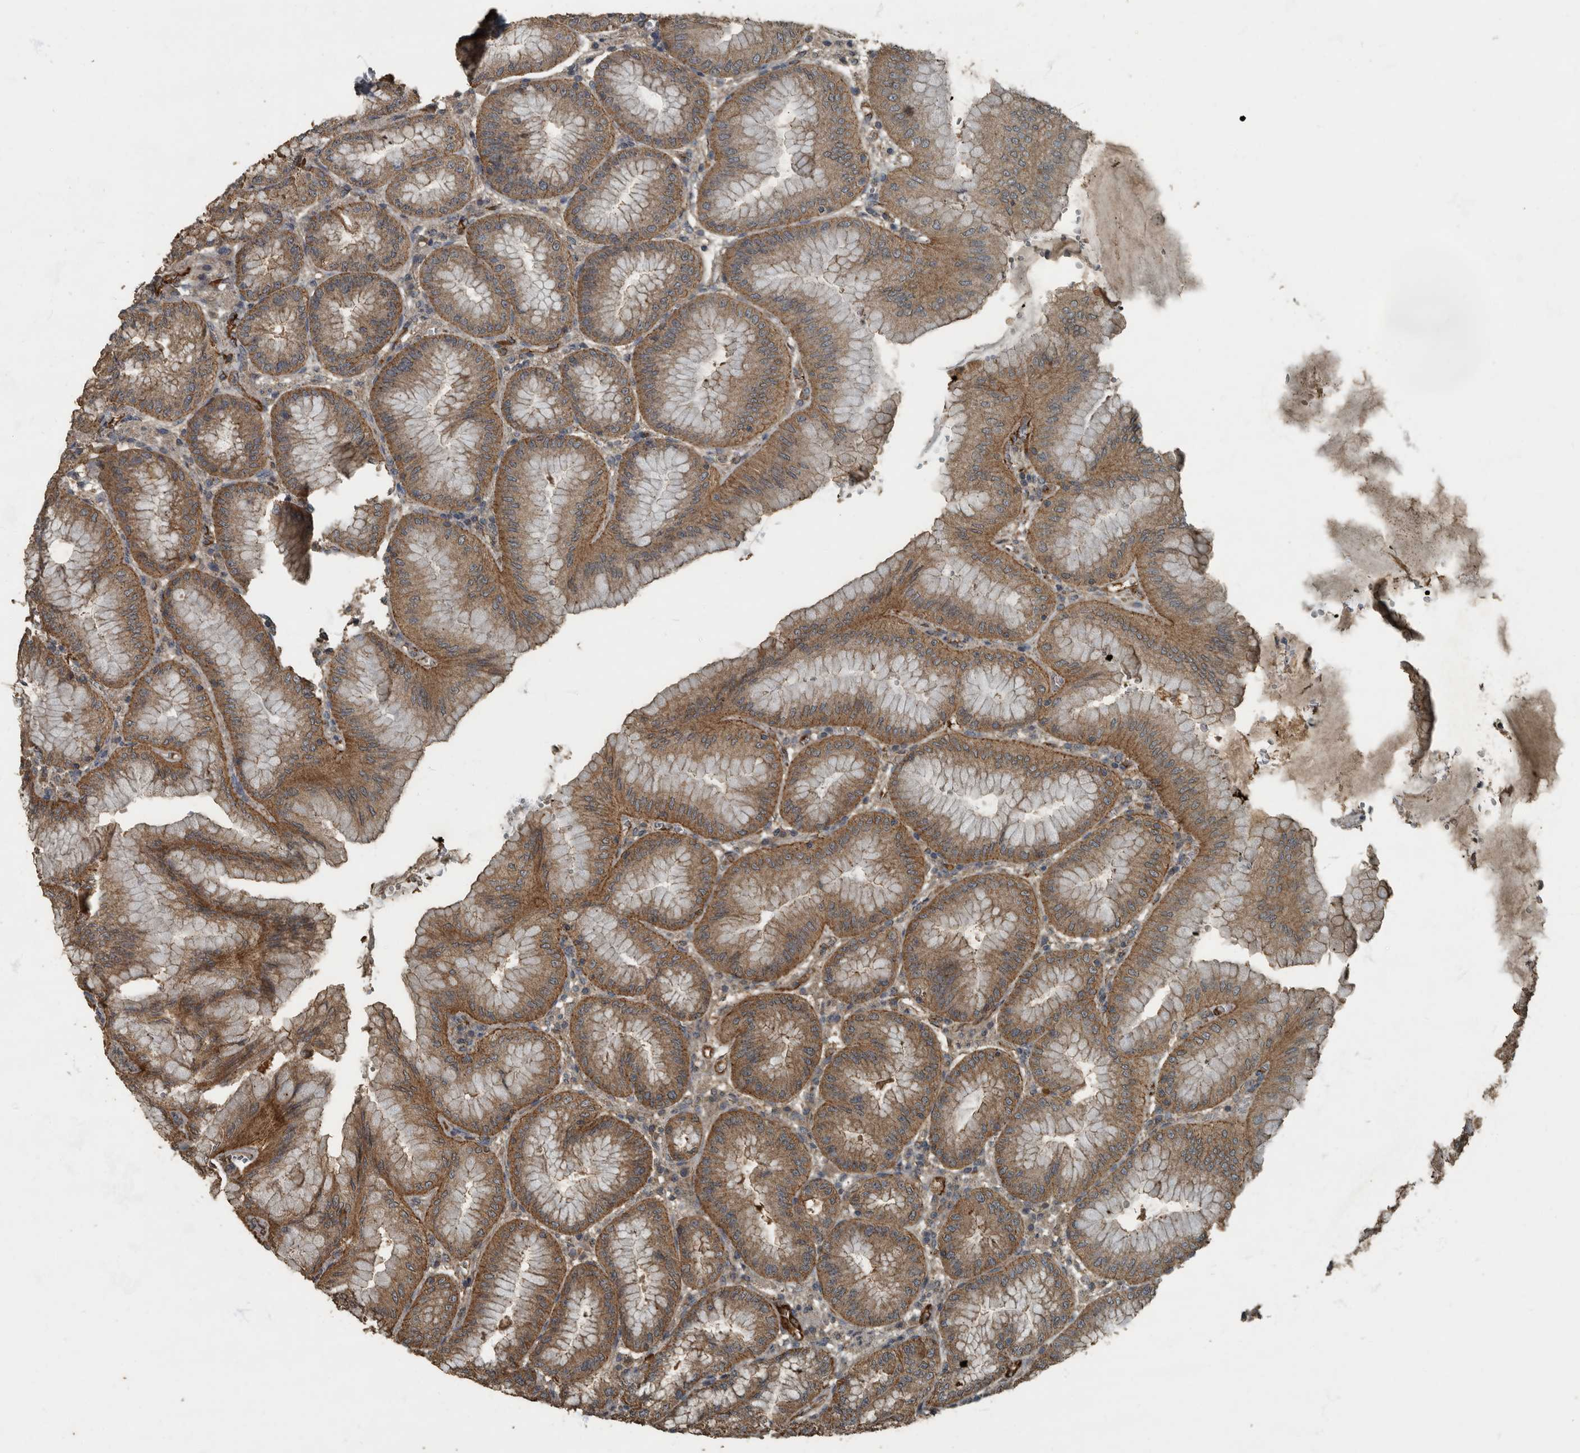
{"staining": {"intensity": "moderate", "quantity": ">75%", "location": "cytoplasmic/membranous"}, "tissue": "stomach", "cell_type": "Glandular cells", "image_type": "normal", "snomed": [{"axis": "morphology", "description": "Normal tissue, NOS"}, {"axis": "topography", "description": "Stomach, lower"}], "caption": "Immunohistochemistry (IHC) micrograph of normal stomach: human stomach stained using IHC exhibits medium levels of moderate protein expression localized specifically in the cytoplasmic/membranous of glandular cells, appearing as a cytoplasmic/membranous brown color.", "gene": "IL15RA", "patient": {"sex": "male", "age": 71}}